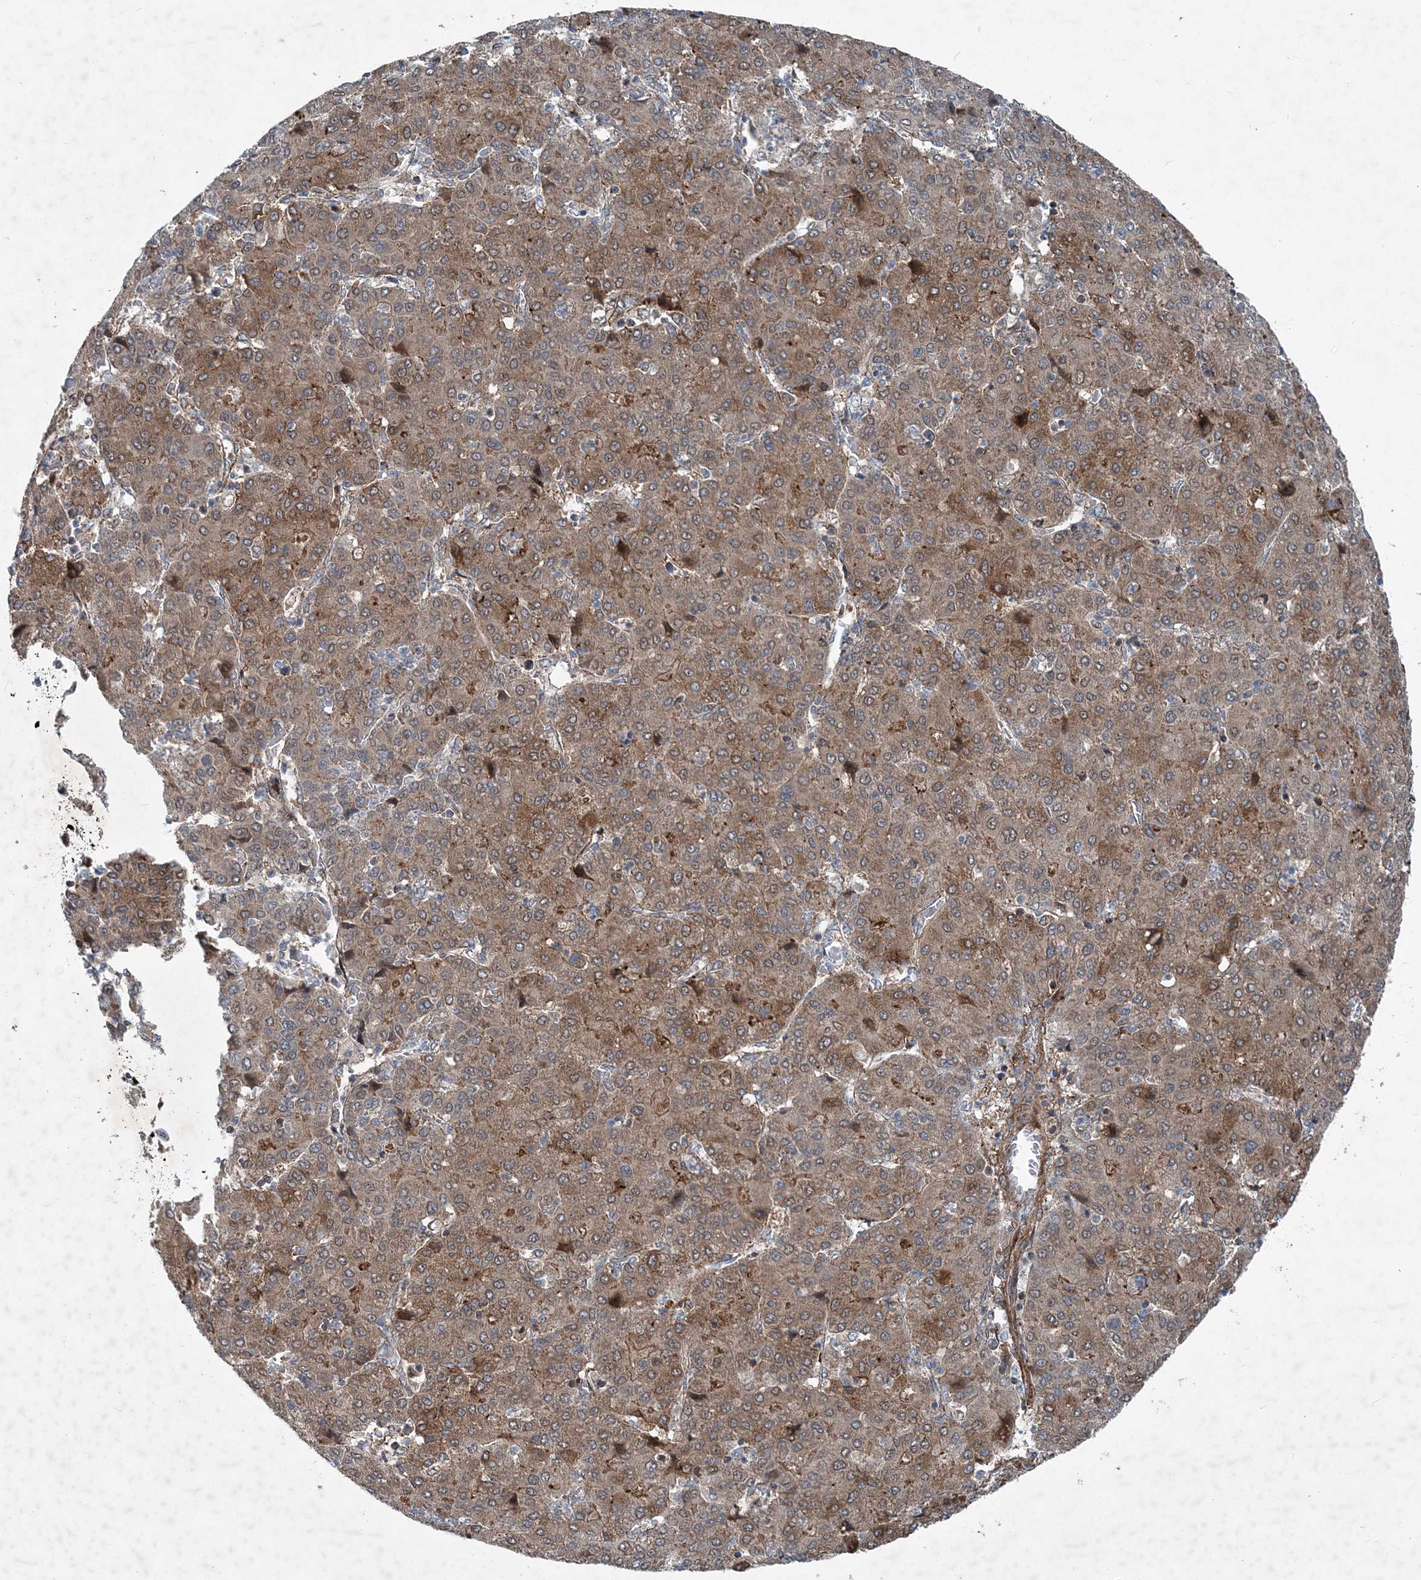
{"staining": {"intensity": "moderate", "quantity": ">75%", "location": "cytoplasmic/membranous"}, "tissue": "liver cancer", "cell_type": "Tumor cells", "image_type": "cancer", "snomed": [{"axis": "morphology", "description": "Carcinoma, Hepatocellular, NOS"}, {"axis": "topography", "description": "Liver"}], "caption": "Liver hepatocellular carcinoma was stained to show a protein in brown. There is medium levels of moderate cytoplasmic/membranous positivity in approximately >75% of tumor cells.", "gene": "NDUFA2", "patient": {"sex": "male", "age": 65}}